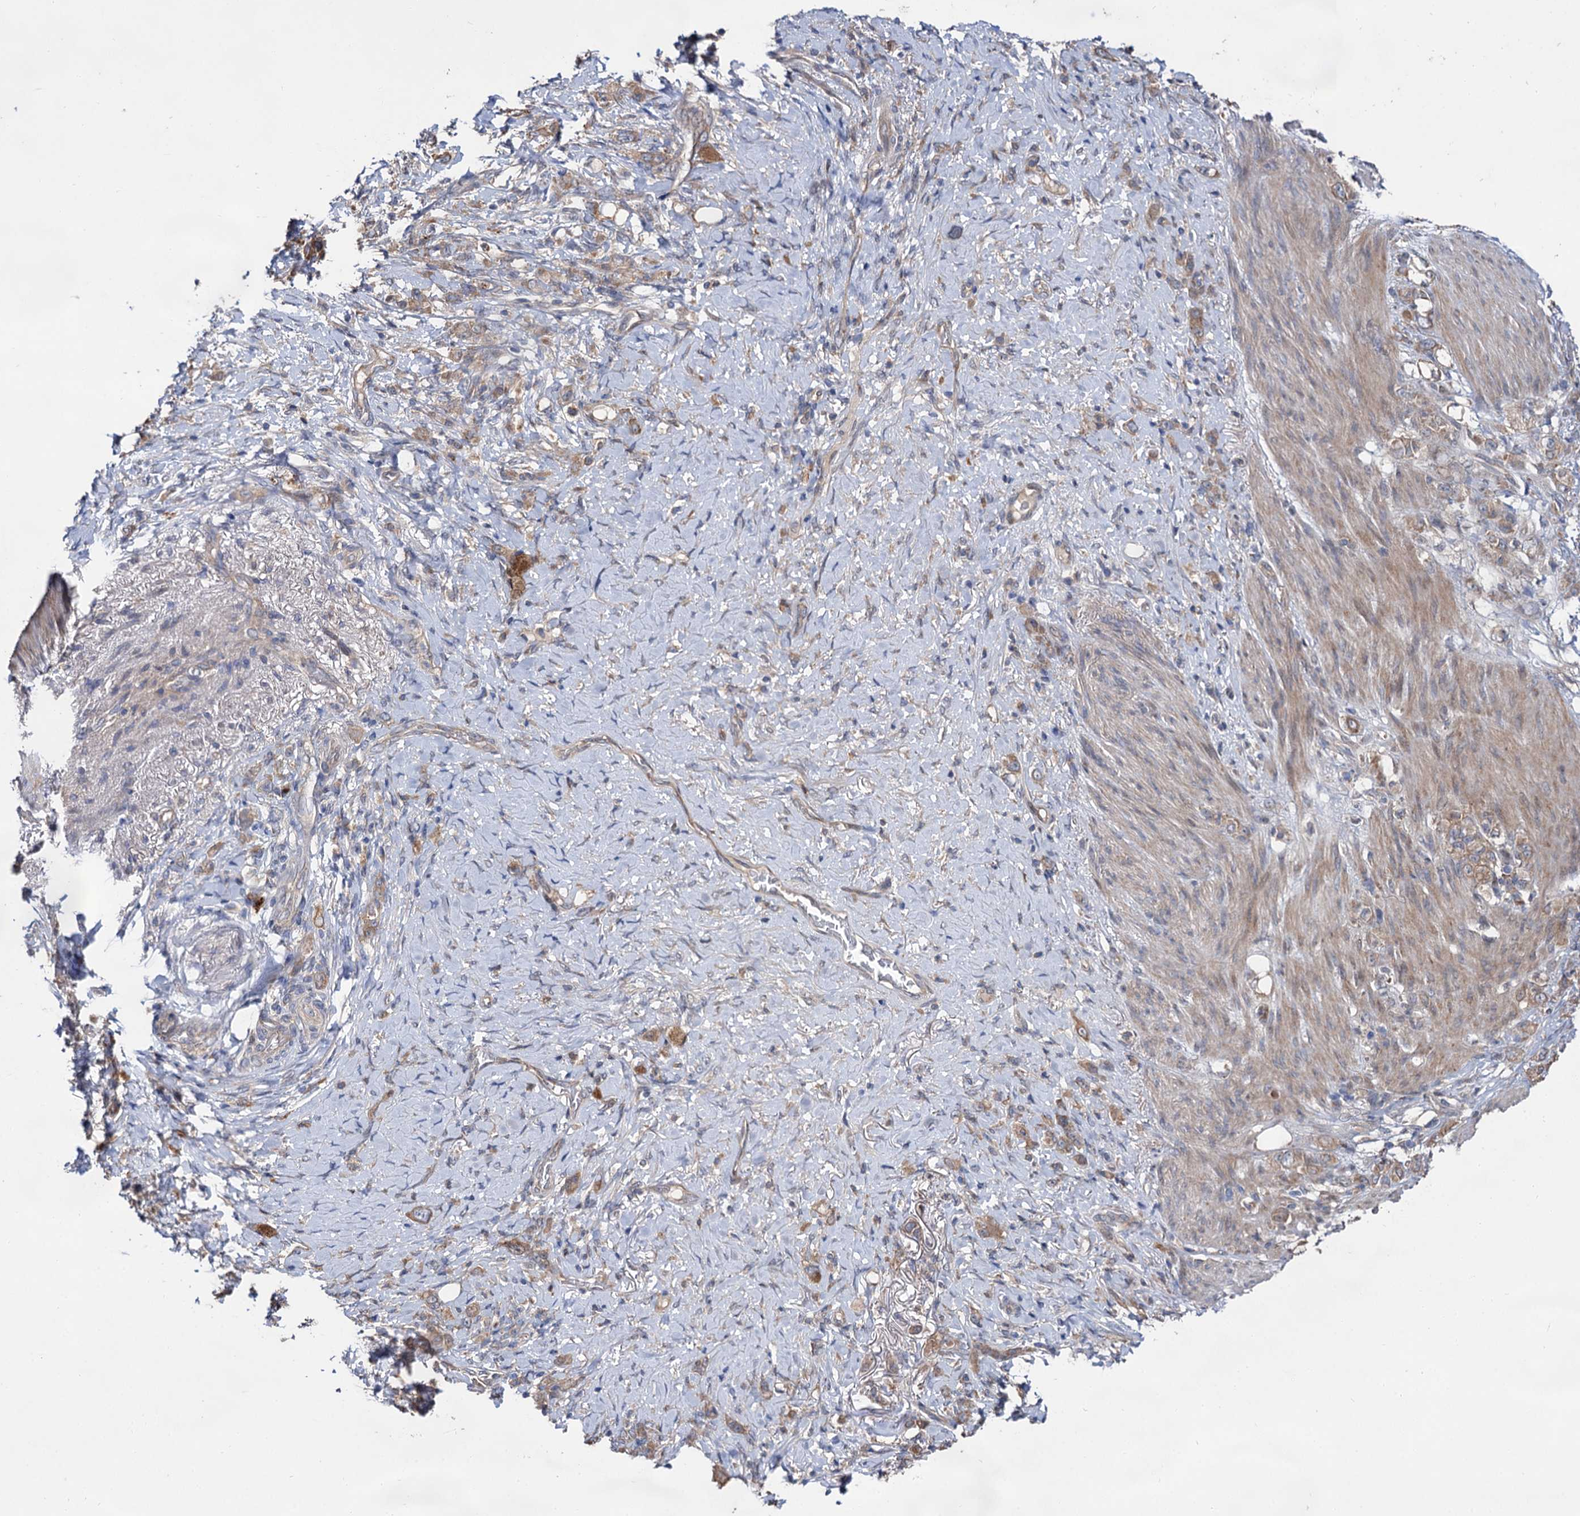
{"staining": {"intensity": "weak", "quantity": ">75%", "location": "cytoplasmic/membranous"}, "tissue": "stomach cancer", "cell_type": "Tumor cells", "image_type": "cancer", "snomed": [{"axis": "morphology", "description": "Adenocarcinoma, NOS"}, {"axis": "topography", "description": "Stomach"}], "caption": "Immunohistochemical staining of human stomach adenocarcinoma shows low levels of weak cytoplasmic/membranous positivity in about >75% of tumor cells. The protein of interest is stained brown, and the nuclei are stained in blue (DAB (3,3'-diaminobenzidine) IHC with brightfield microscopy, high magnification).", "gene": "NAA25", "patient": {"sex": "female", "age": 79}}